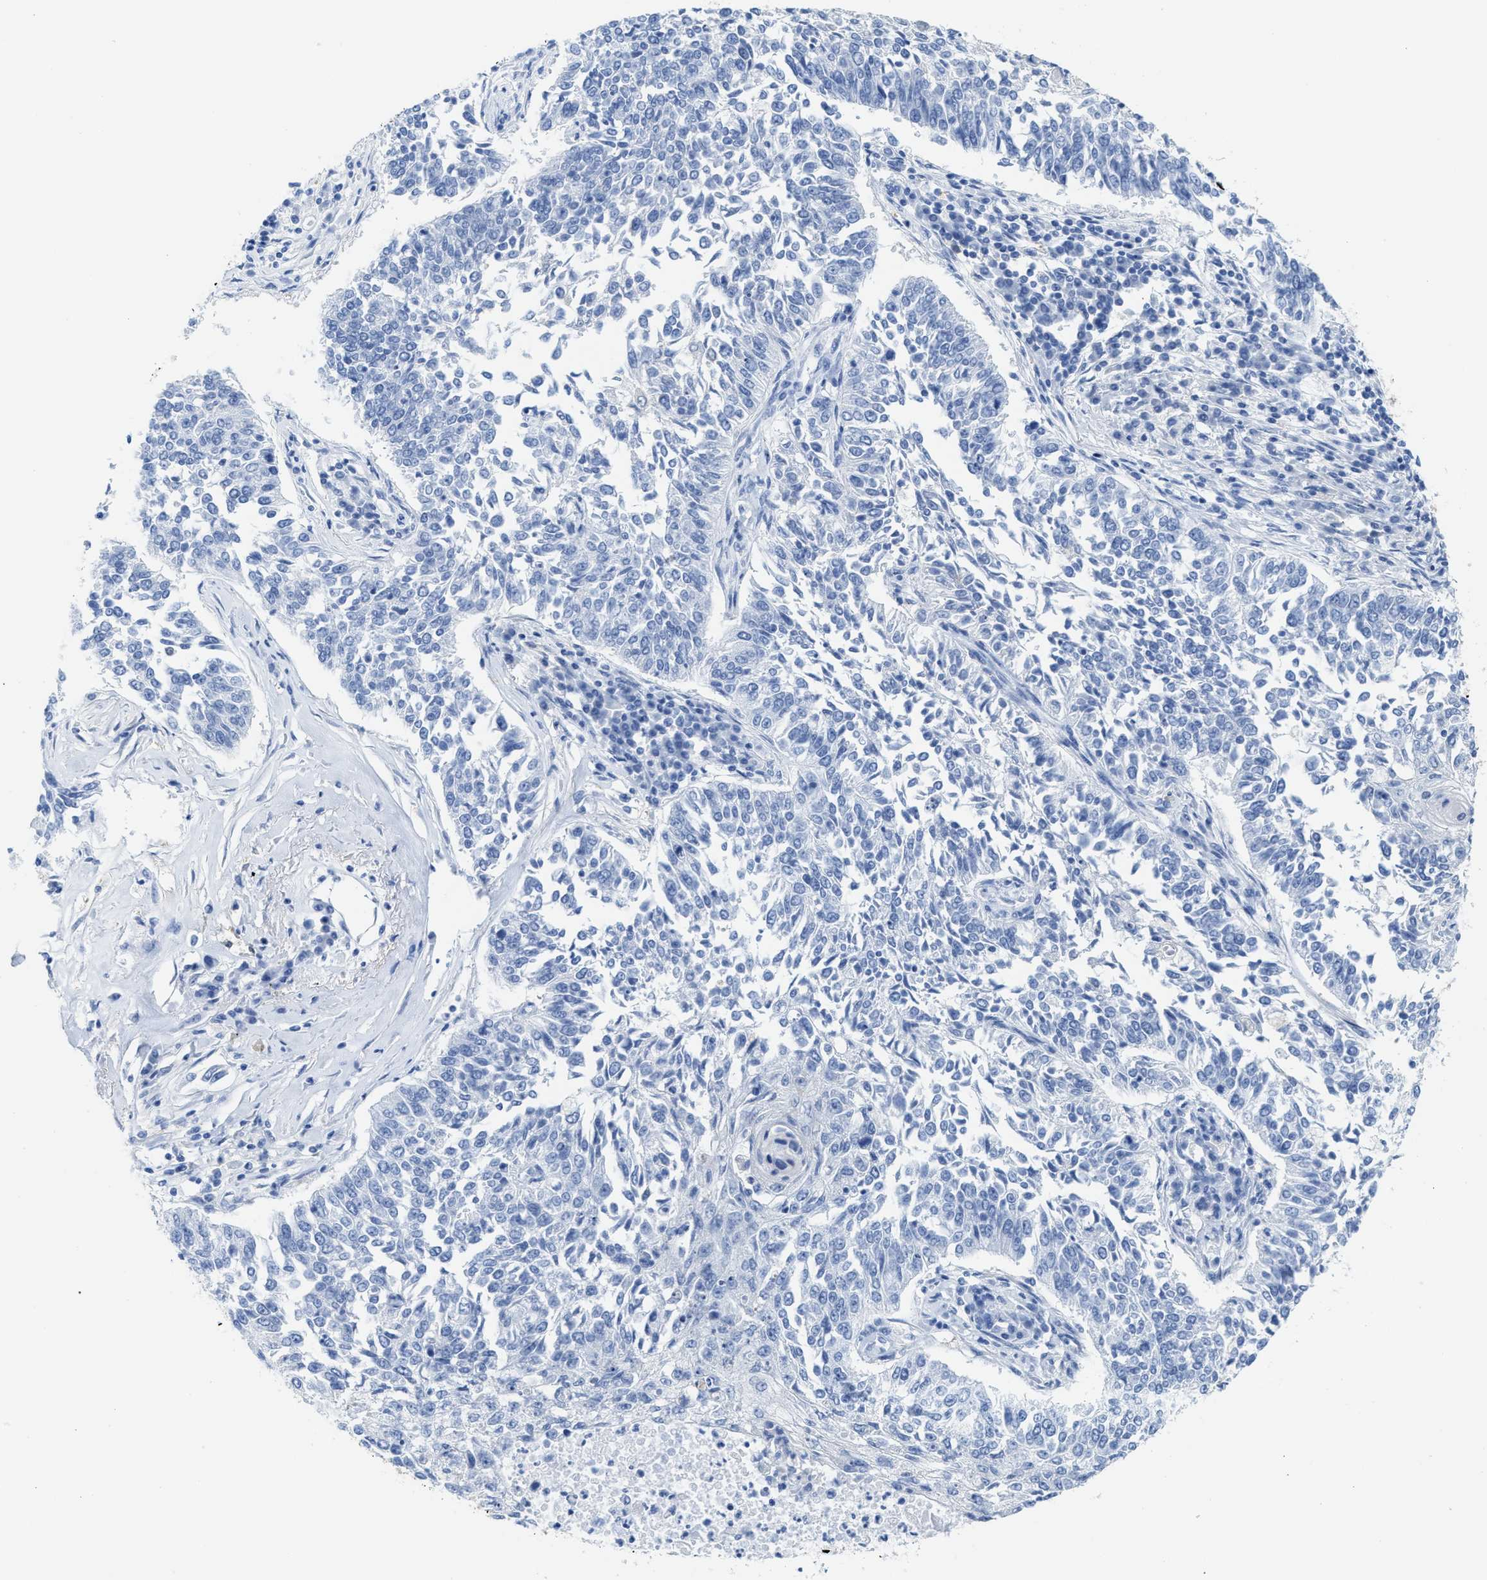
{"staining": {"intensity": "negative", "quantity": "none", "location": "none"}, "tissue": "lung cancer", "cell_type": "Tumor cells", "image_type": "cancer", "snomed": [{"axis": "morphology", "description": "Normal tissue, NOS"}, {"axis": "morphology", "description": "Squamous cell carcinoma, NOS"}, {"axis": "topography", "description": "Cartilage tissue"}, {"axis": "topography", "description": "Bronchus"}, {"axis": "topography", "description": "Lung"}], "caption": "This is a photomicrograph of immunohistochemistry (IHC) staining of squamous cell carcinoma (lung), which shows no staining in tumor cells. (Stains: DAB immunohistochemistry (IHC) with hematoxylin counter stain, Microscopy: brightfield microscopy at high magnification).", "gene": "ASS1", "patient": {"sex": "female", "age": 49}}